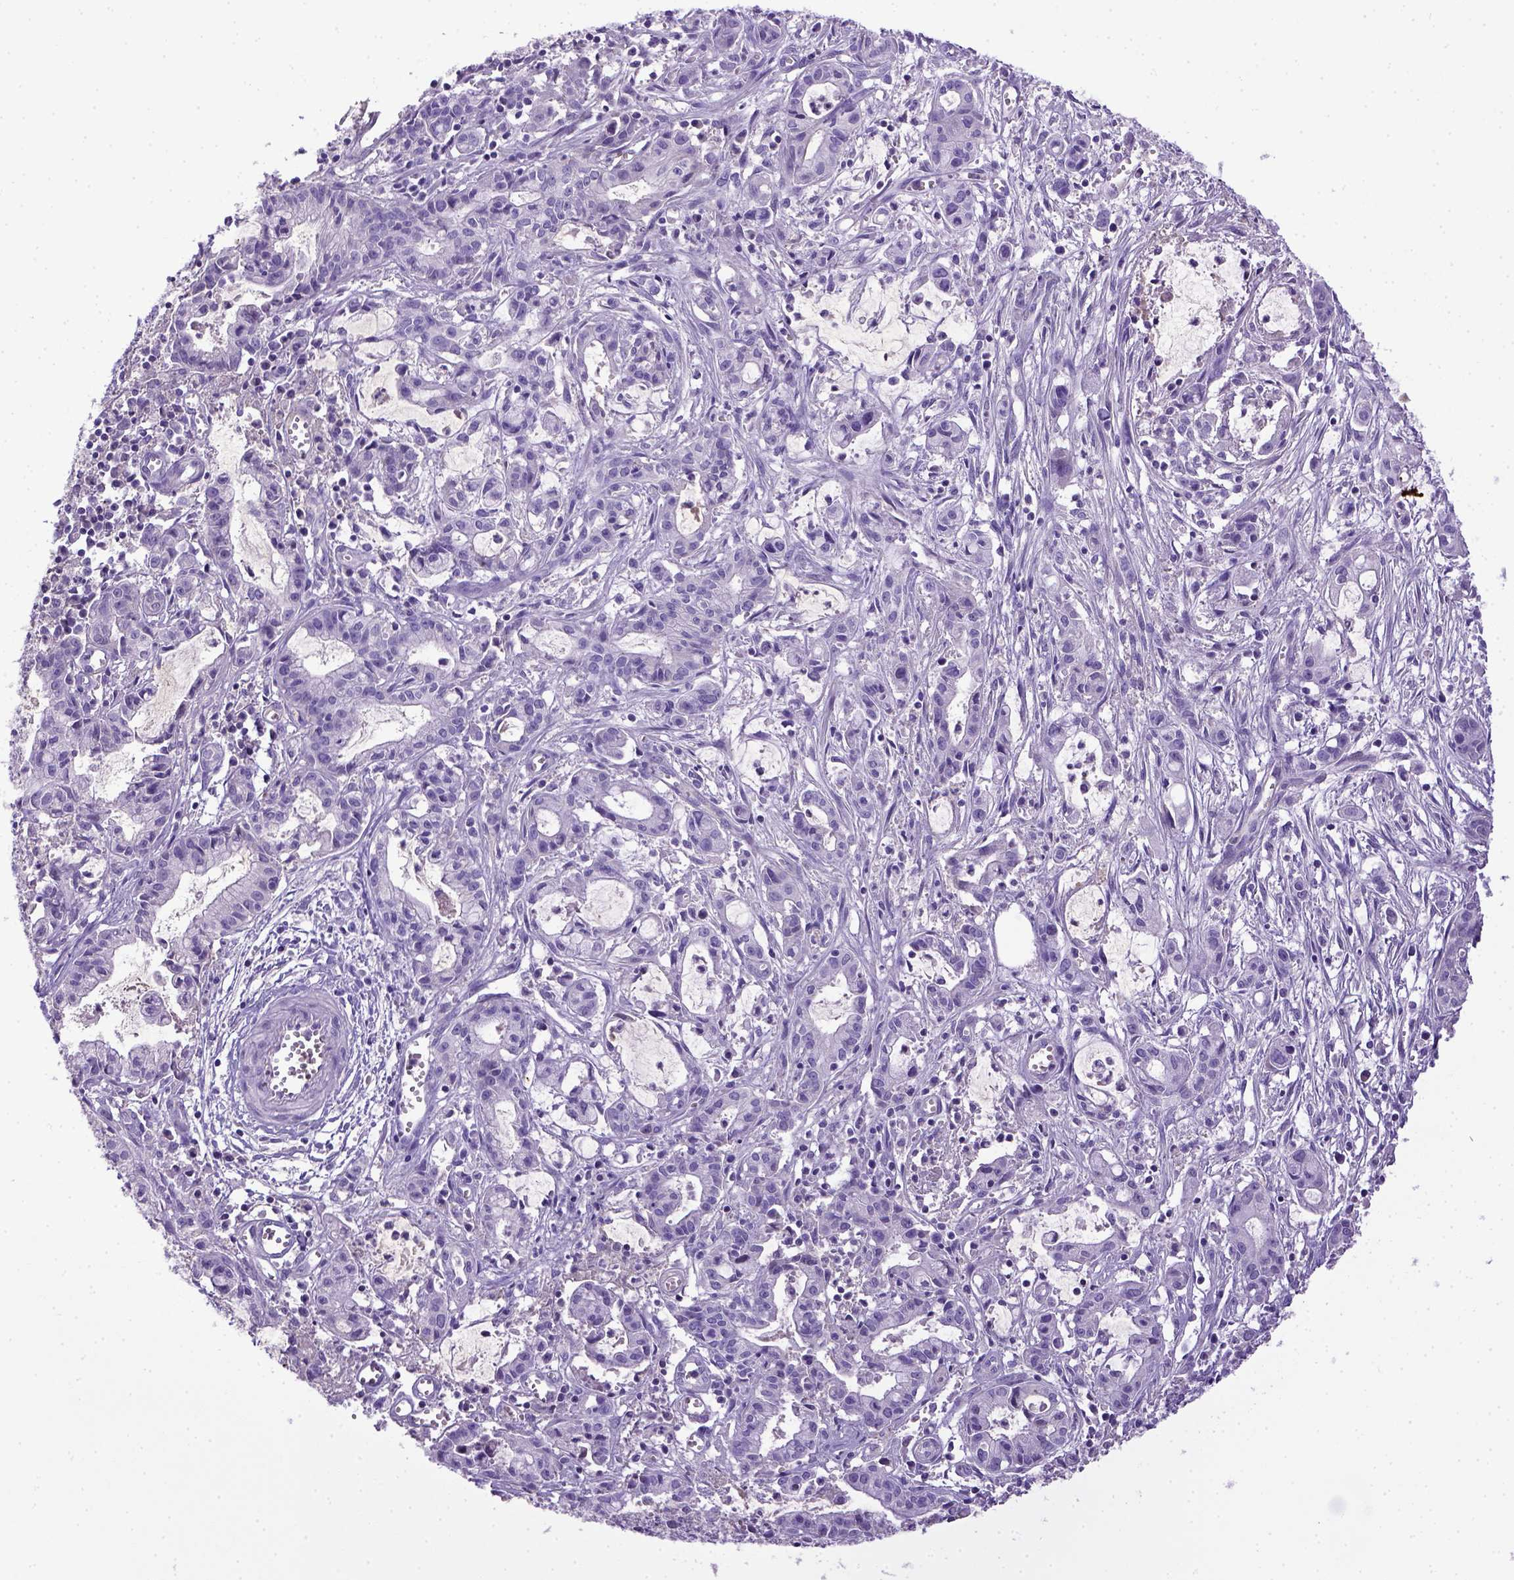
{"staining": {"intensity": "negative", "quantity": "none", "location": "none"}, "tissue": "pancreatic cancer", "cell_type": "Tumor cells", "image_type": "cancer", "snomed": [{"axis": "morphology", "description": "Adenocarcinoma, NOS"}, {"axis": "topography", "description": "Pancreas"}], "caption": "Pancreatic cancer (adenocarcinoma) stained for a protein using IHC shows no positivity tumor cells.", "gene": "ITIH4", "patient": {"sex": "male", "age": 48}}